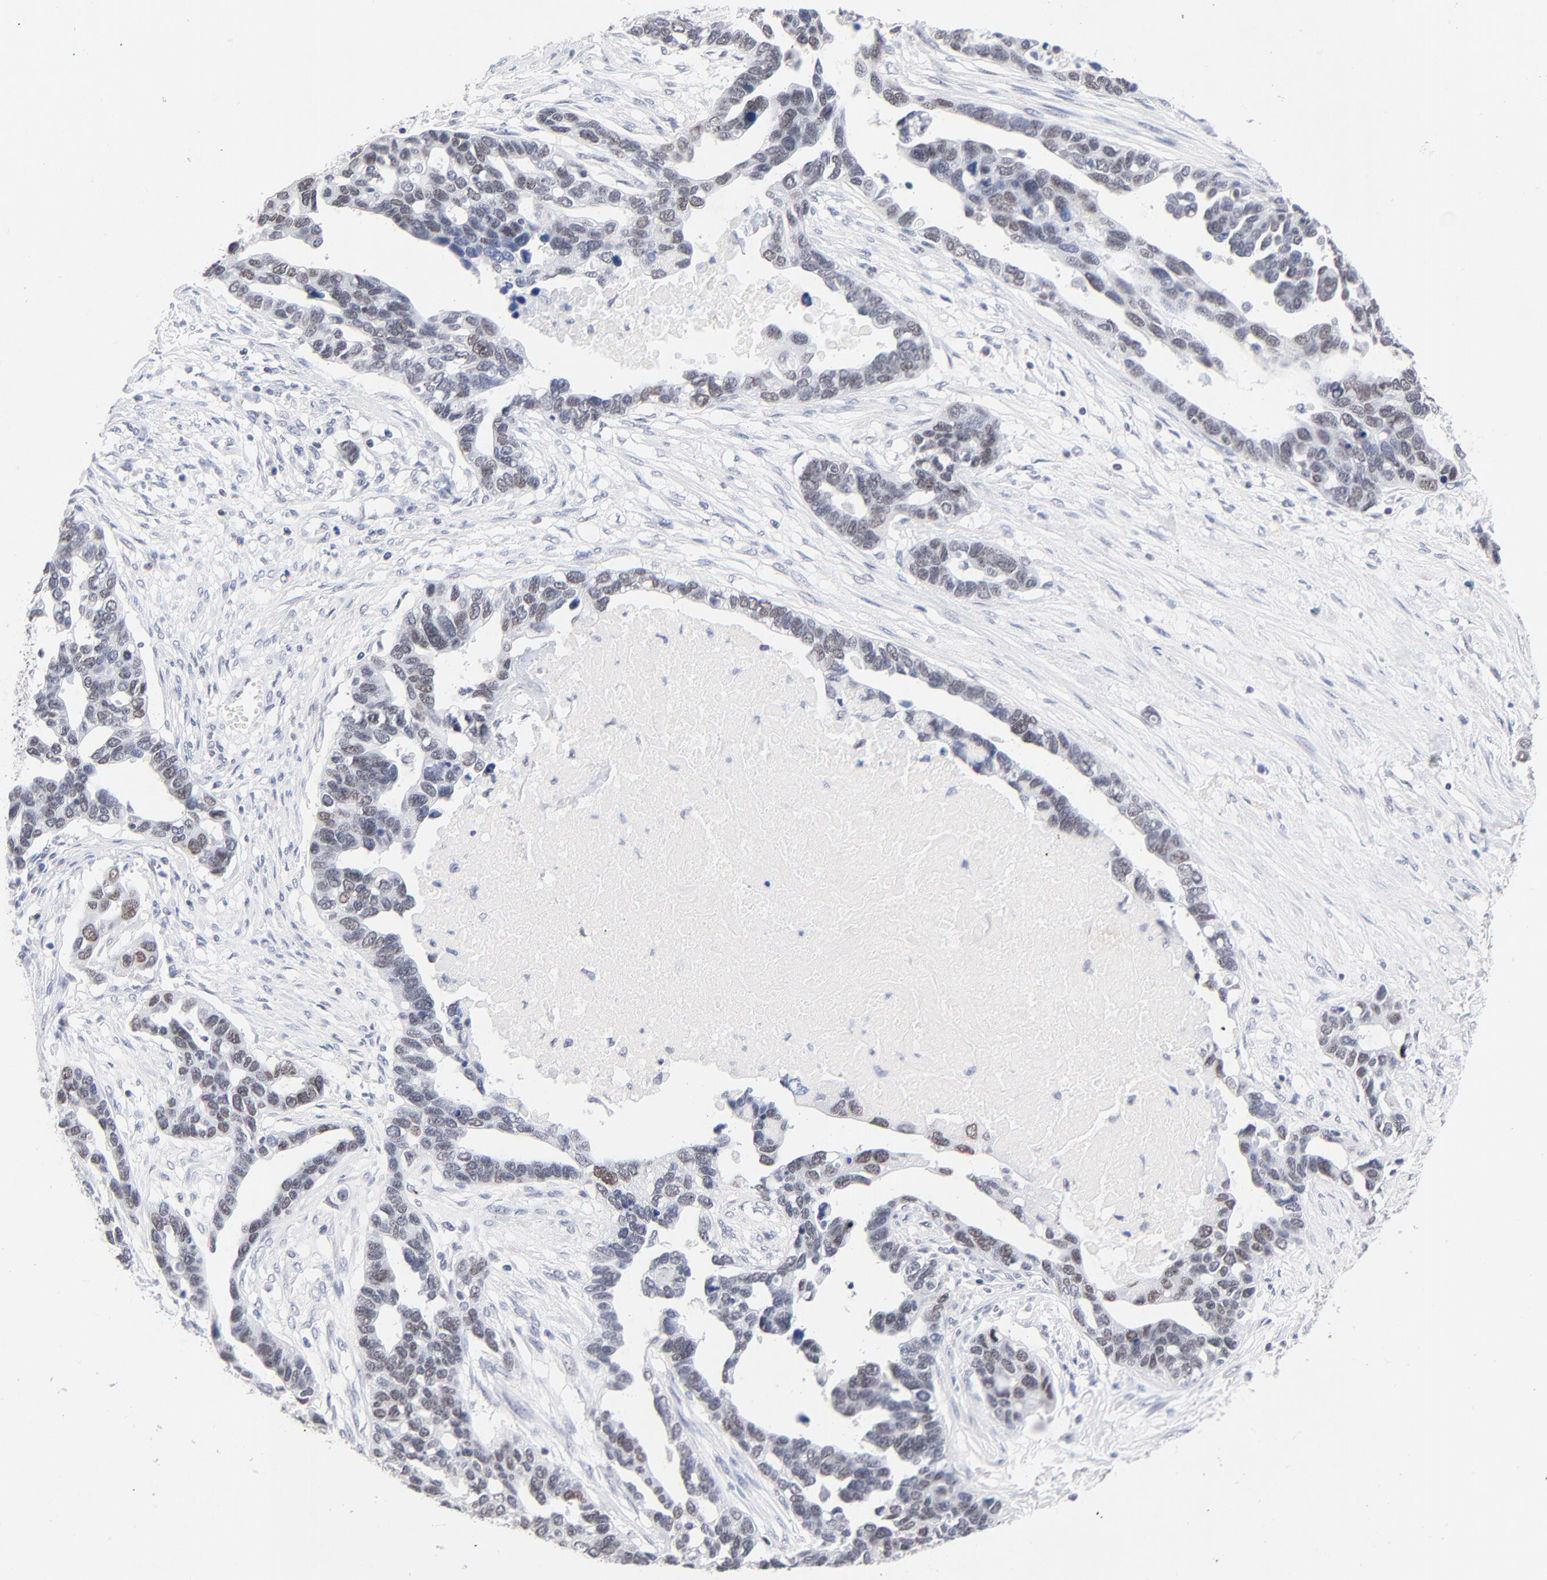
{"staining": {"intensity": "weak", "quantity": "<25%", "location": "nuclear"}, "tissue": "ovarian cancer", "cell_type": "Tumor cells", "image_type": "cancer", "snomed": [{"axis": "morphology", "description": "Cystadenocarcinoma, serous, NOS"}, {"axis": "topography", "description": "Ovary"}], "caption": "Immunohistochemistry histopathology image of ovarian serous cystadenocarcinoma stained for a protein (brown), which displays no expression in tumor cells.", "gene": "ORC2", "patient": {"sex": "female", "age": 54}}